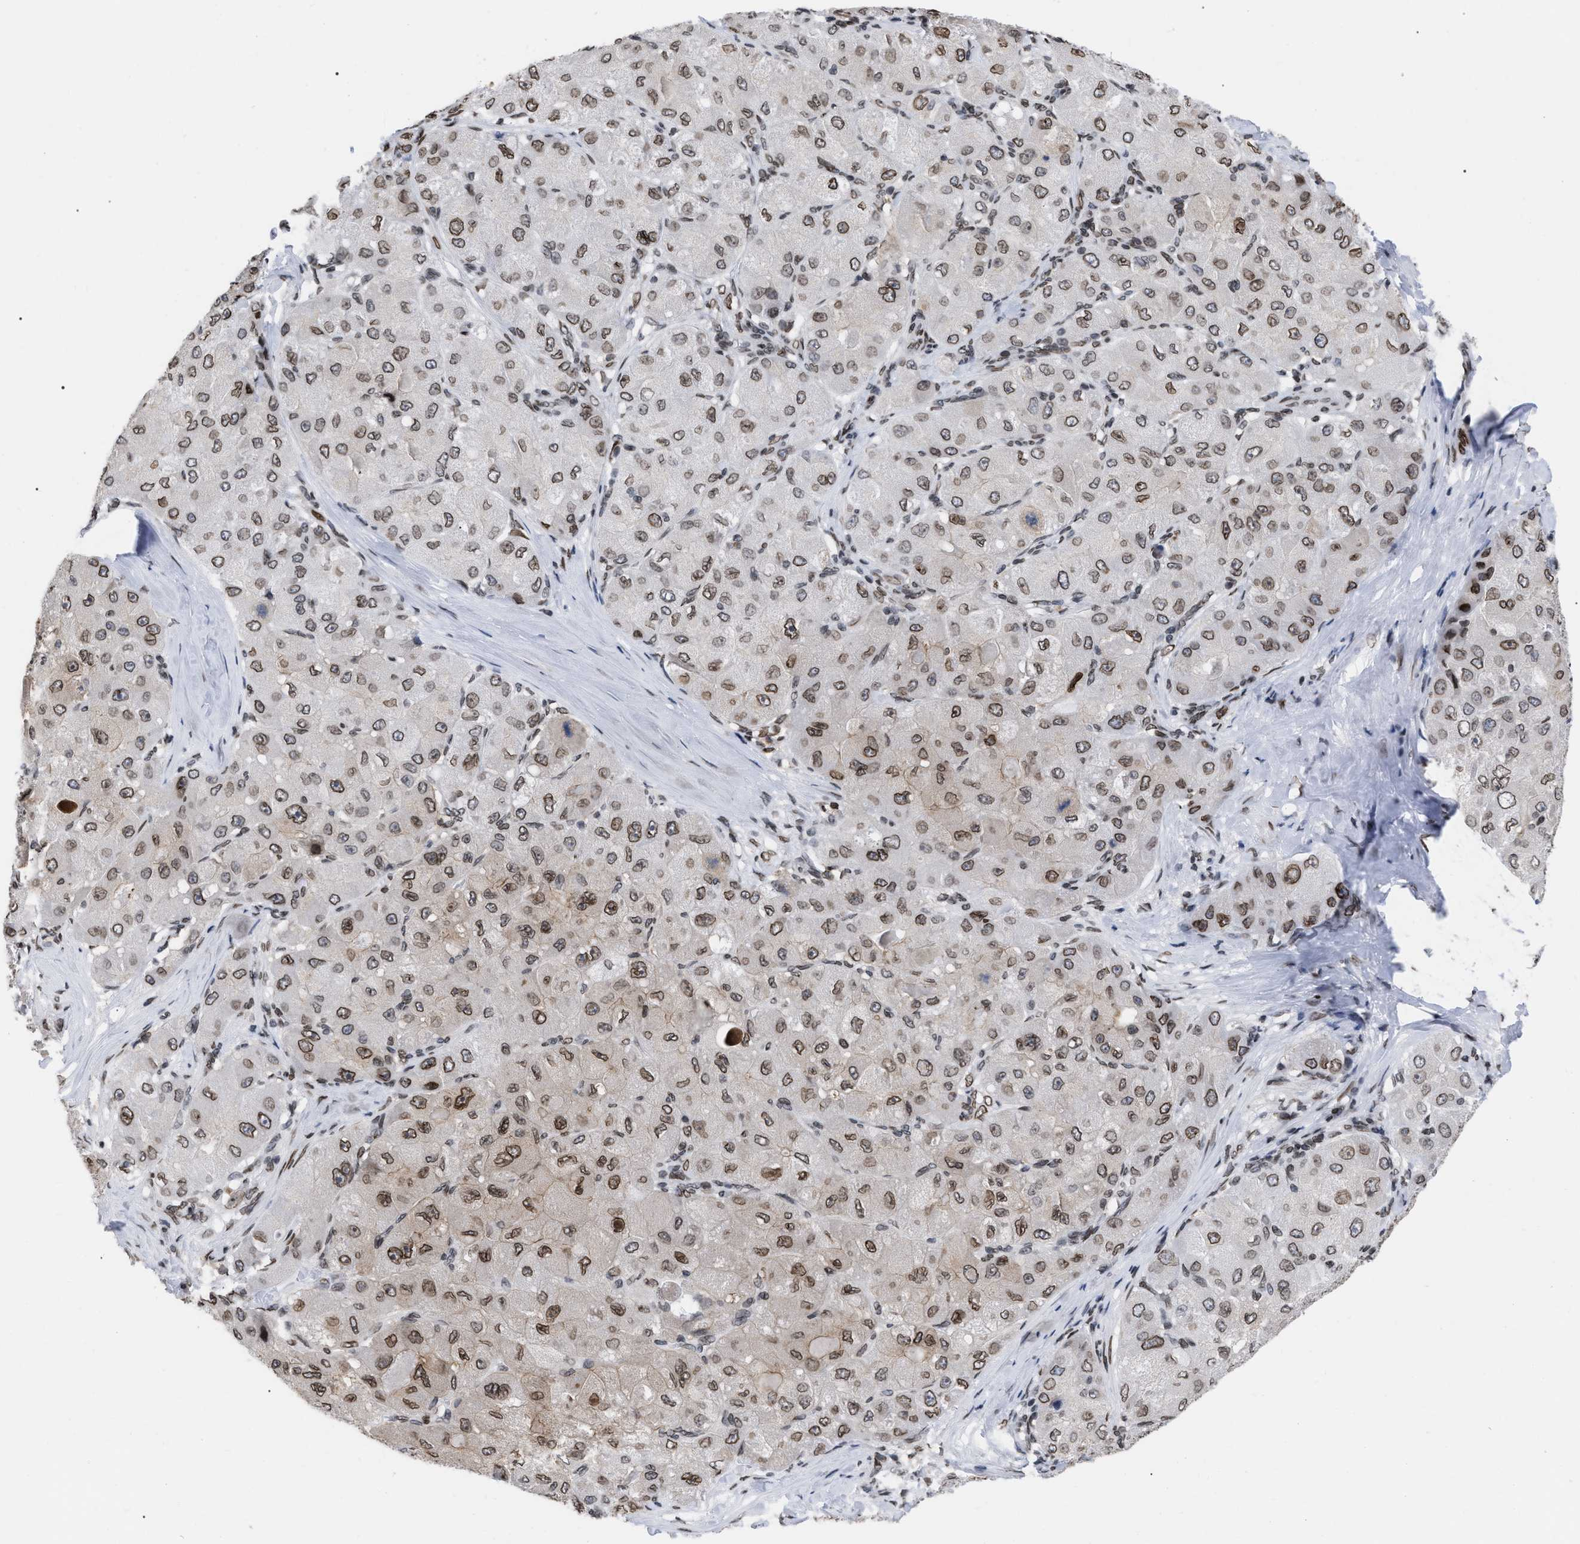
{"staining": {"intensity": "moderate", "quantity": ">75%", "location": "cytoplasmic/membranous,nuclear"}, "tissue": "liver cancer", "cell_type": "Tumor cells", "image_type": "cancer", "snomed": [{"axis": "morphology", "description": "Carcinoma, Hepatocellular, NOS"}, {"axis": "topography", "description": "Liver"}], "caption": "Moderate cytoplasmic/membranous and nuclear positivity for a protein is present in approximately >75% of tumor cells of liver cancer (hepatocellular carcinoma) using immunohistochemistry (IHC).", "gene": "TPR", "patient": {"sex": "male", "age": 80}}